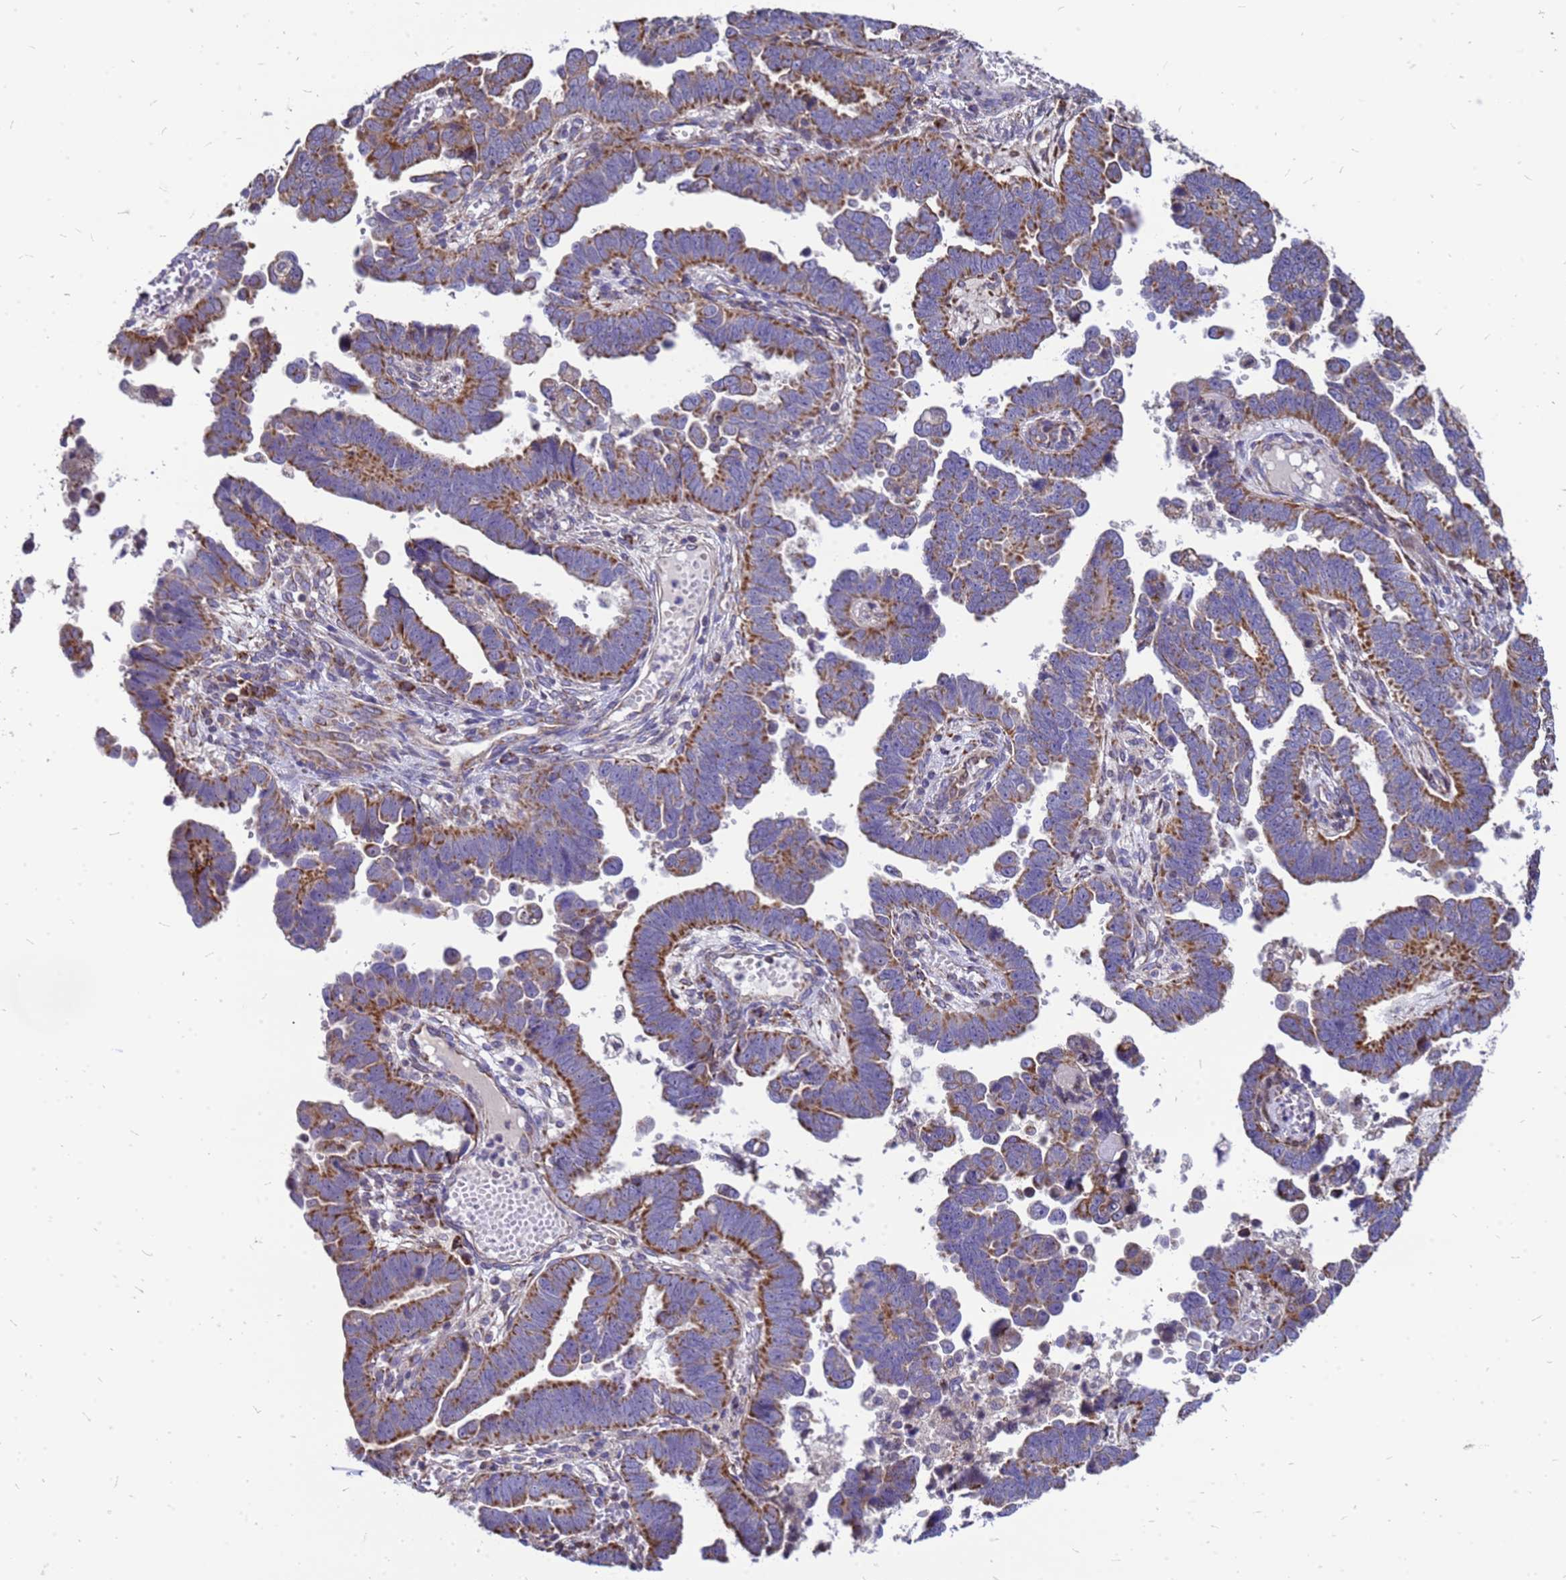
{"staining": {"intensity": "moderate", "quantity": ">75%", "location": "cytoplasmic/membranous"}, "tissue": "endometrial cancer", "cell_type": "Tumor cells", "image_type": "cancer", "snomed": [{"axis": "morphology", "description": "Adenocarcinoma, NOS"}, {"axis": "topography", "description": "Endometrium"}], "caption": "Immunohistochemistry (IHC) of endometrial cancer (adenocarcinoma) exhibits medium levels of moderate cytoplasmic/membranous positivity in approximately >75% of tumor cells. (Brightfield microscopy of DAB IHC at high magnification).", "gene": "CMC4", "patient": {"sex": "female", "age": 75}}